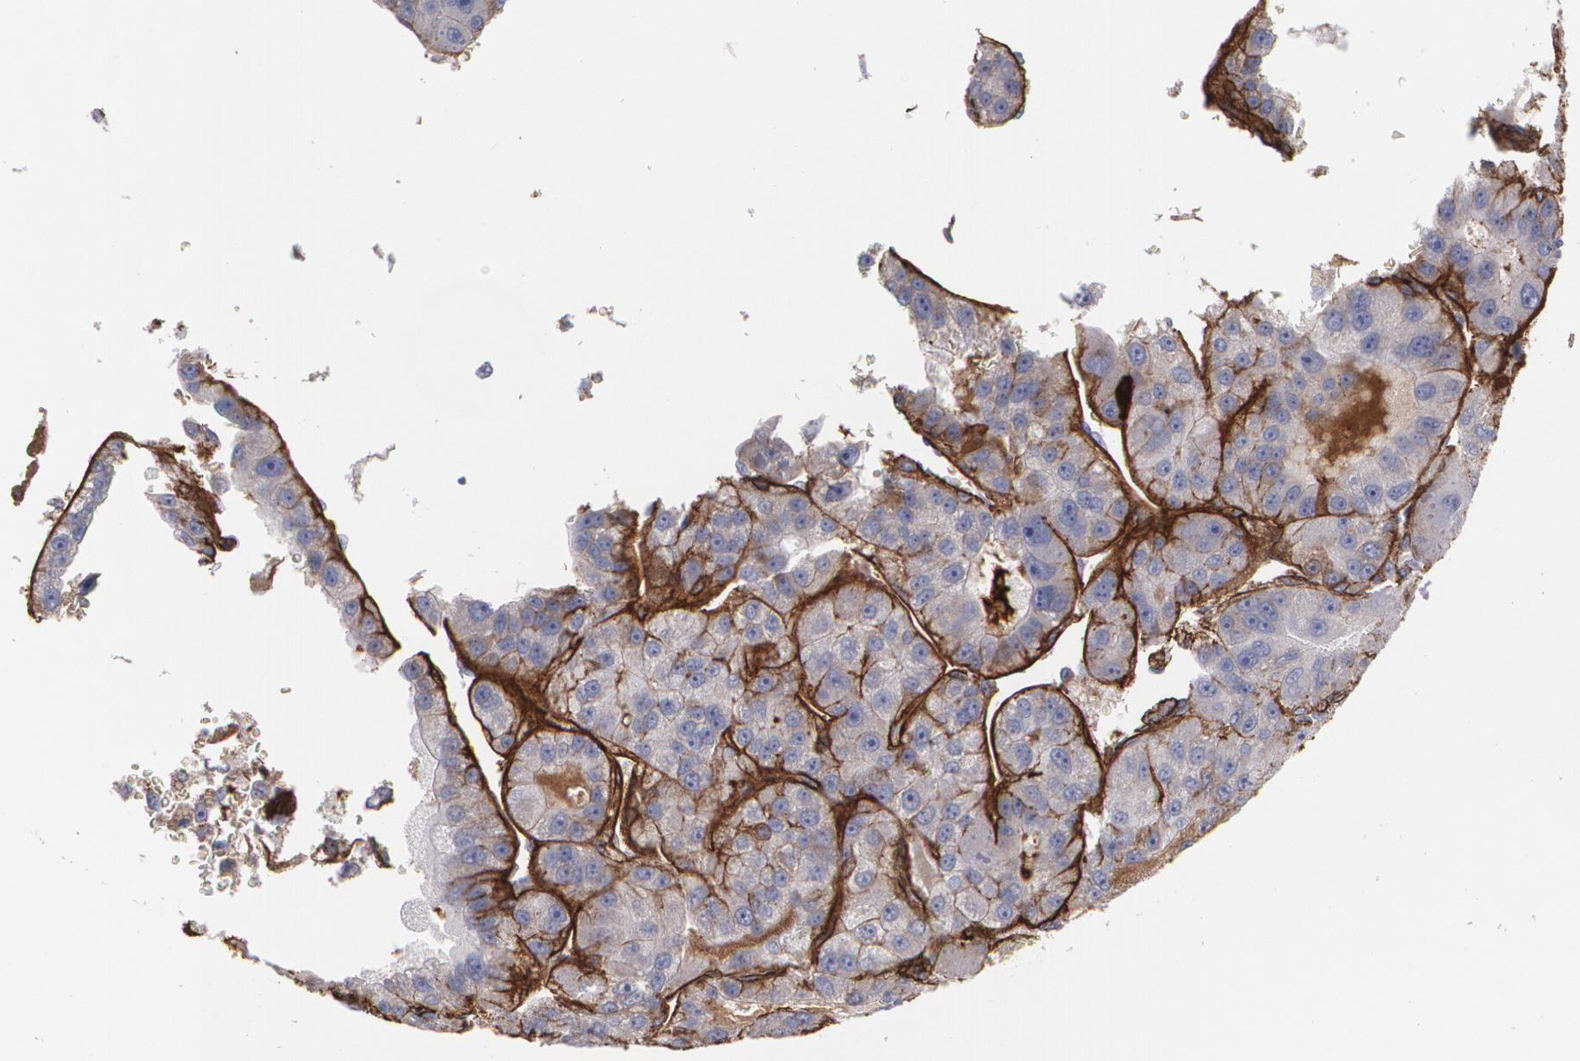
{"staining": {"intensity": "moderate", "quantity": "25%-75%", "location": "cytoplasmic/membranous"}, "tissue": "liver cancer", "cell_type": "Tumor cells", "image_type": "cancer", "snomed": [{"axis": "morphology", "description": "Carcinoma, Hepatocellular, NOS"}, {"axis": "topography", "description": "Liver"}], "caption": "Immunohistochemical staining of human liver cancer exhibits medium levels of moderate cytoplasmic/membranous protein expression in about 25%-75% of tumor cells. (DAB (3,3'-diaminobenzidine) = brown stain, brightfield microscopy at high magnification).", "gene": "FBLN1", "patient": {"sex": "male", "age": 76}}